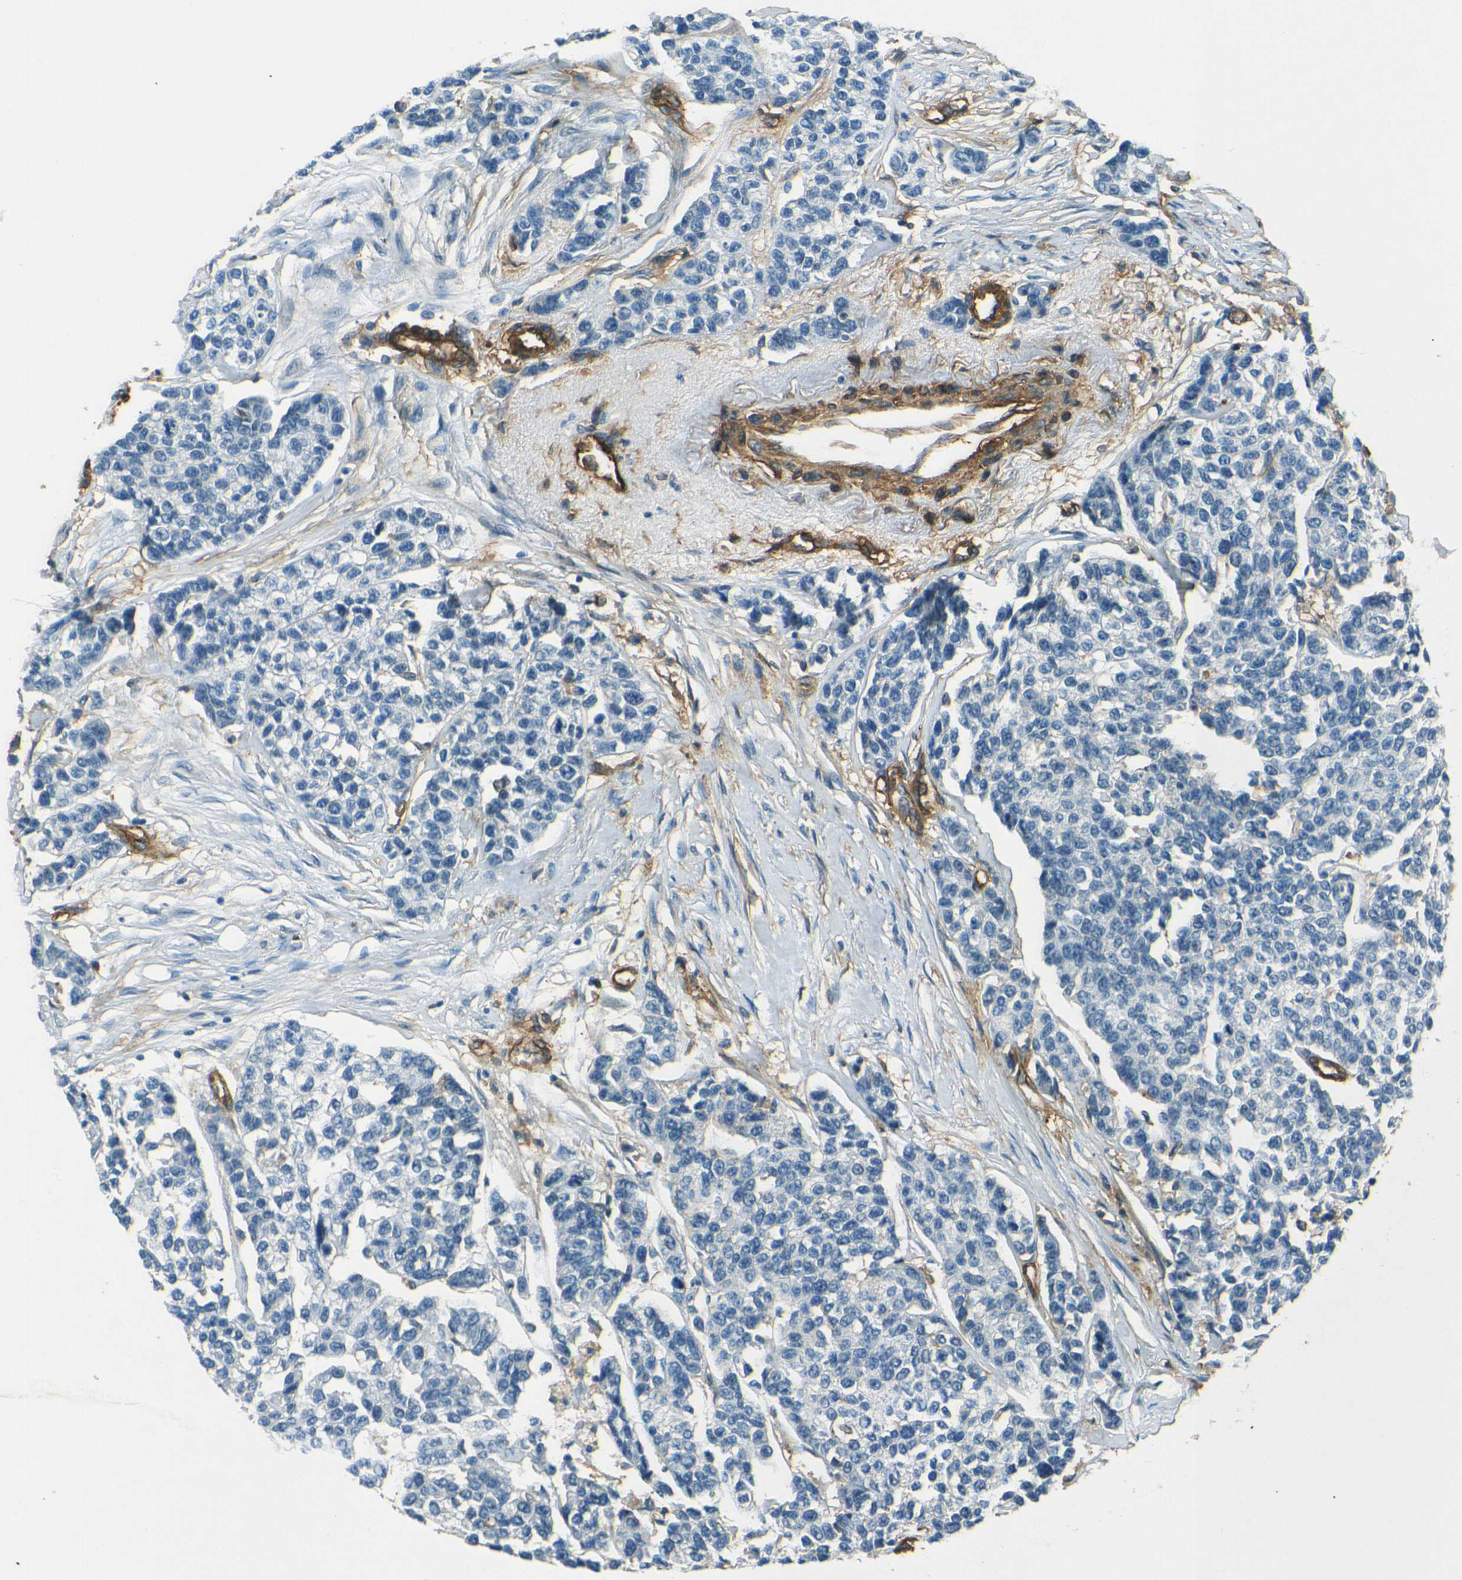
{"staining": {"intensity": "negative", "quantity": "none", "location": "none"}, "tissue": "breast cancer", "cell_type": "Tumor cells", "image_type": "cancer", "snomed": [{"axis": "morphology", "description": "Duct carcinoma"}, {"axis": "topography", "description": "Breast"}], "caption": "Tumor cells show no significant expression in invasive ductal carcinoma (breast).", "gene": "ENTPD1", "patient": {"sex": "female", "age": 51}}